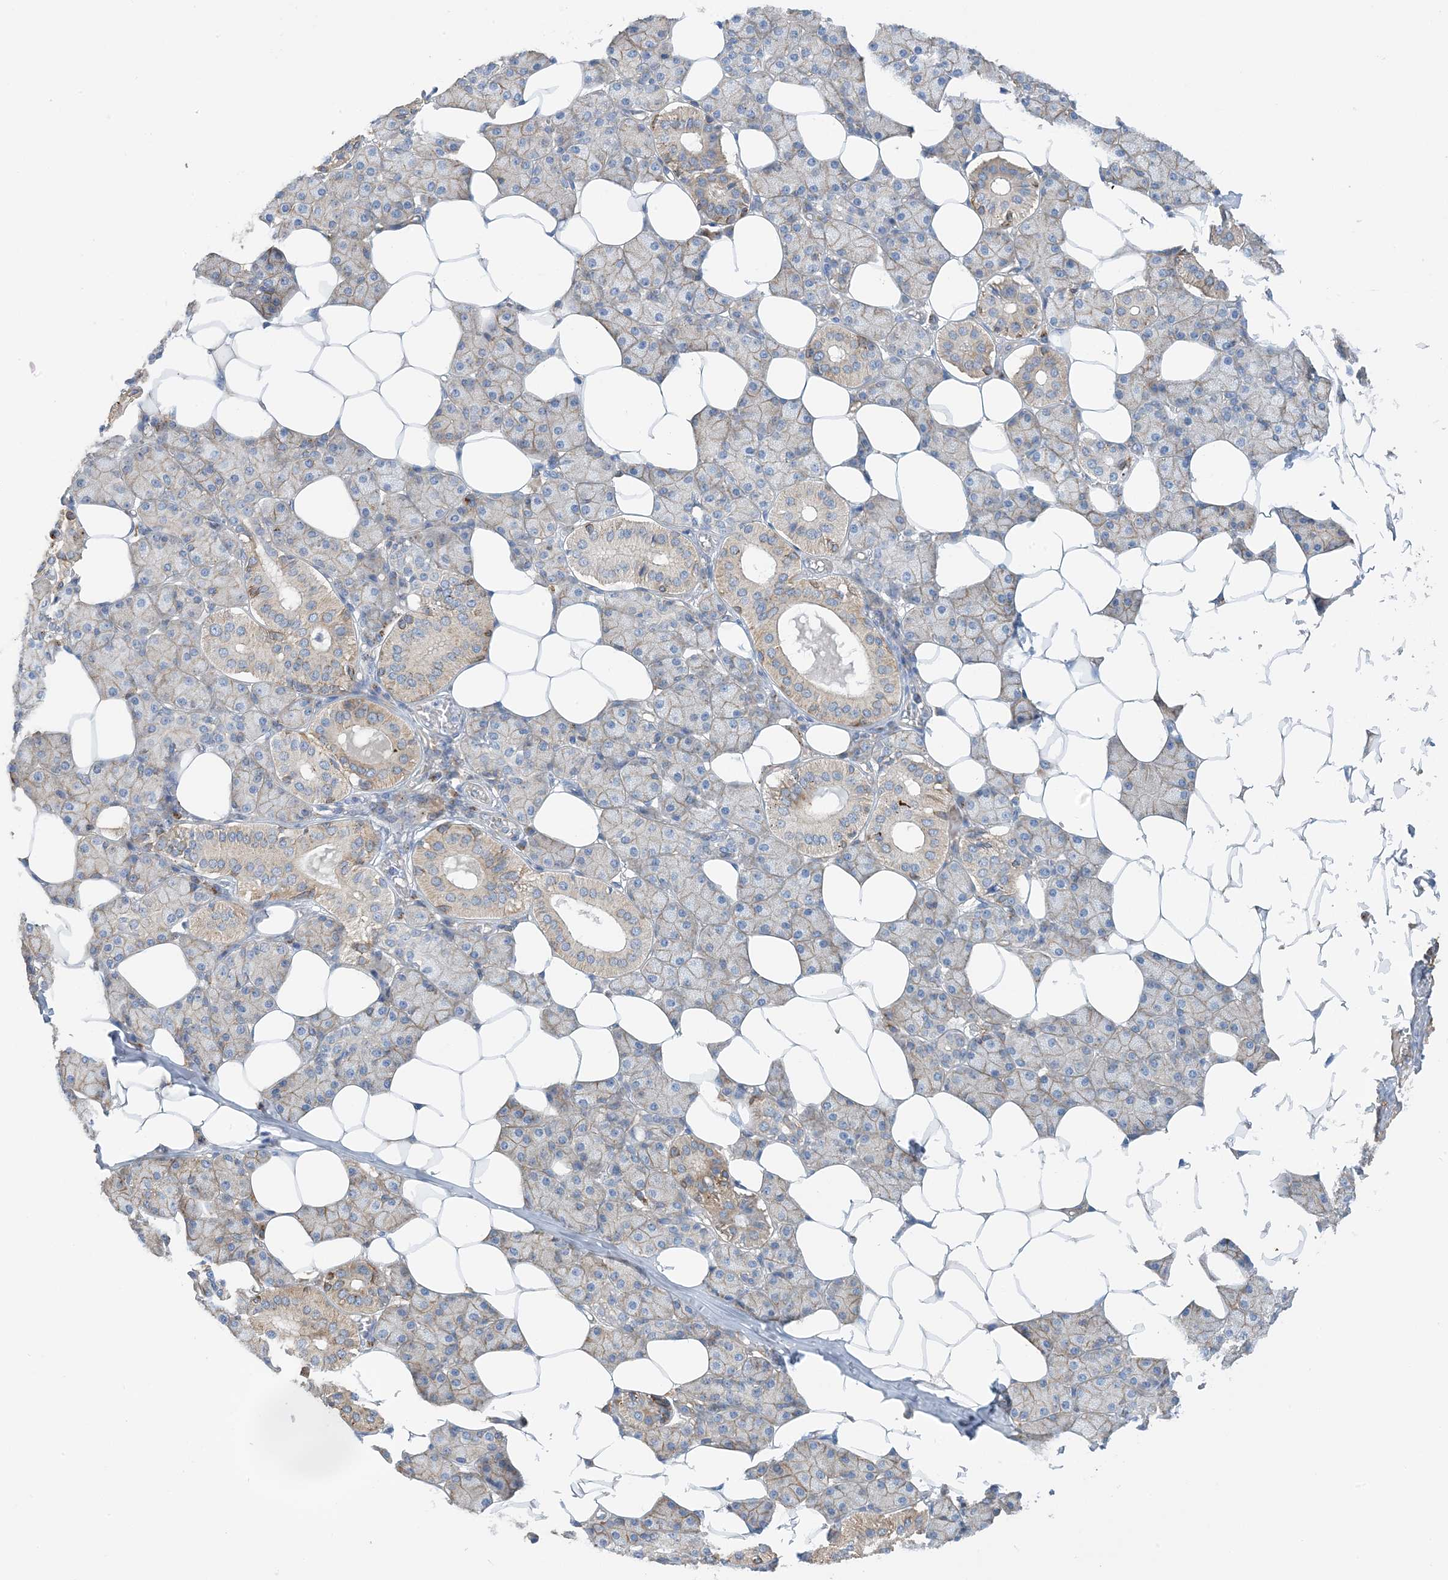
{"staining": {"intensity": "moderate", "quantity": "<25%", "location": "cytoplasmic/membranous"}, "tissue": "salivary gland", "cell_type": "Glandular cells", "image_type": "normal", "snomed": [{"axis": "morphology", "description": "Normal tissue, NOS"}, {"axis": "topography", "description": "Salivary gland"}], "caption": "Human salivary gland stained with a protein marker exhibits moderate staining in glandular cells.", "gene": "CALHM5", "patient": {"sex": "female", "age": 33}}